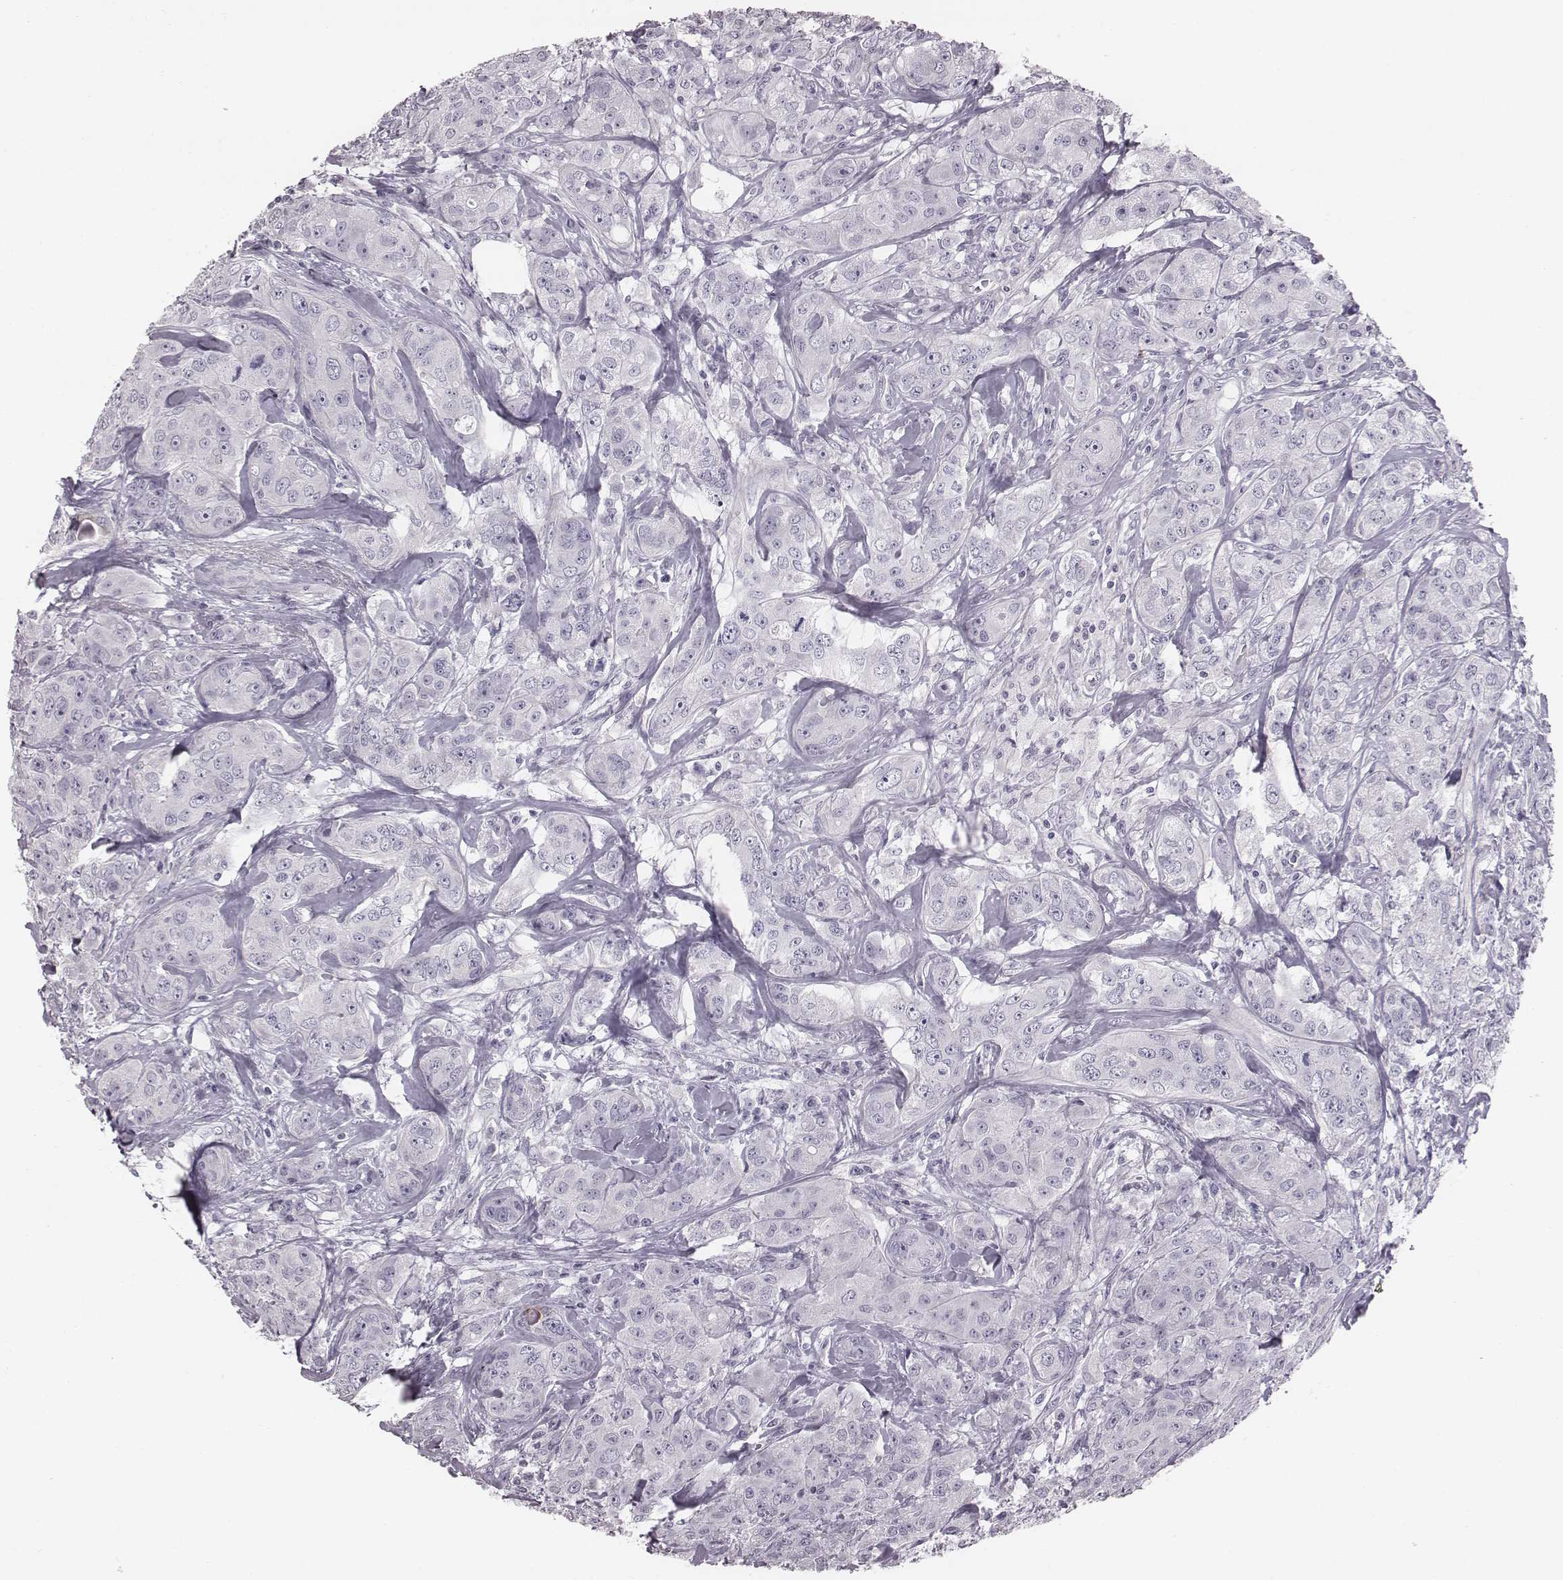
{"staining": {"intensity": "negative", "quantity": "none", "location": "none"}, "tissue": "breast cancer", "cell_type": "Tumor cells", "image_type": "cancer", "snomed": [{"axis": "morphology", "description": "Duct carcinoma"}, {"axis": "topography", "description": "Breast"}], "caption": "DAB (3,3'-diaminobenzidine) immunohistochemical staining of human infiltrating ductal carcinoma (breast) exhibits no significant staining in tumor cells.", "gene": "PDE8B", "patient": {"sex": "female", "age": 43}}